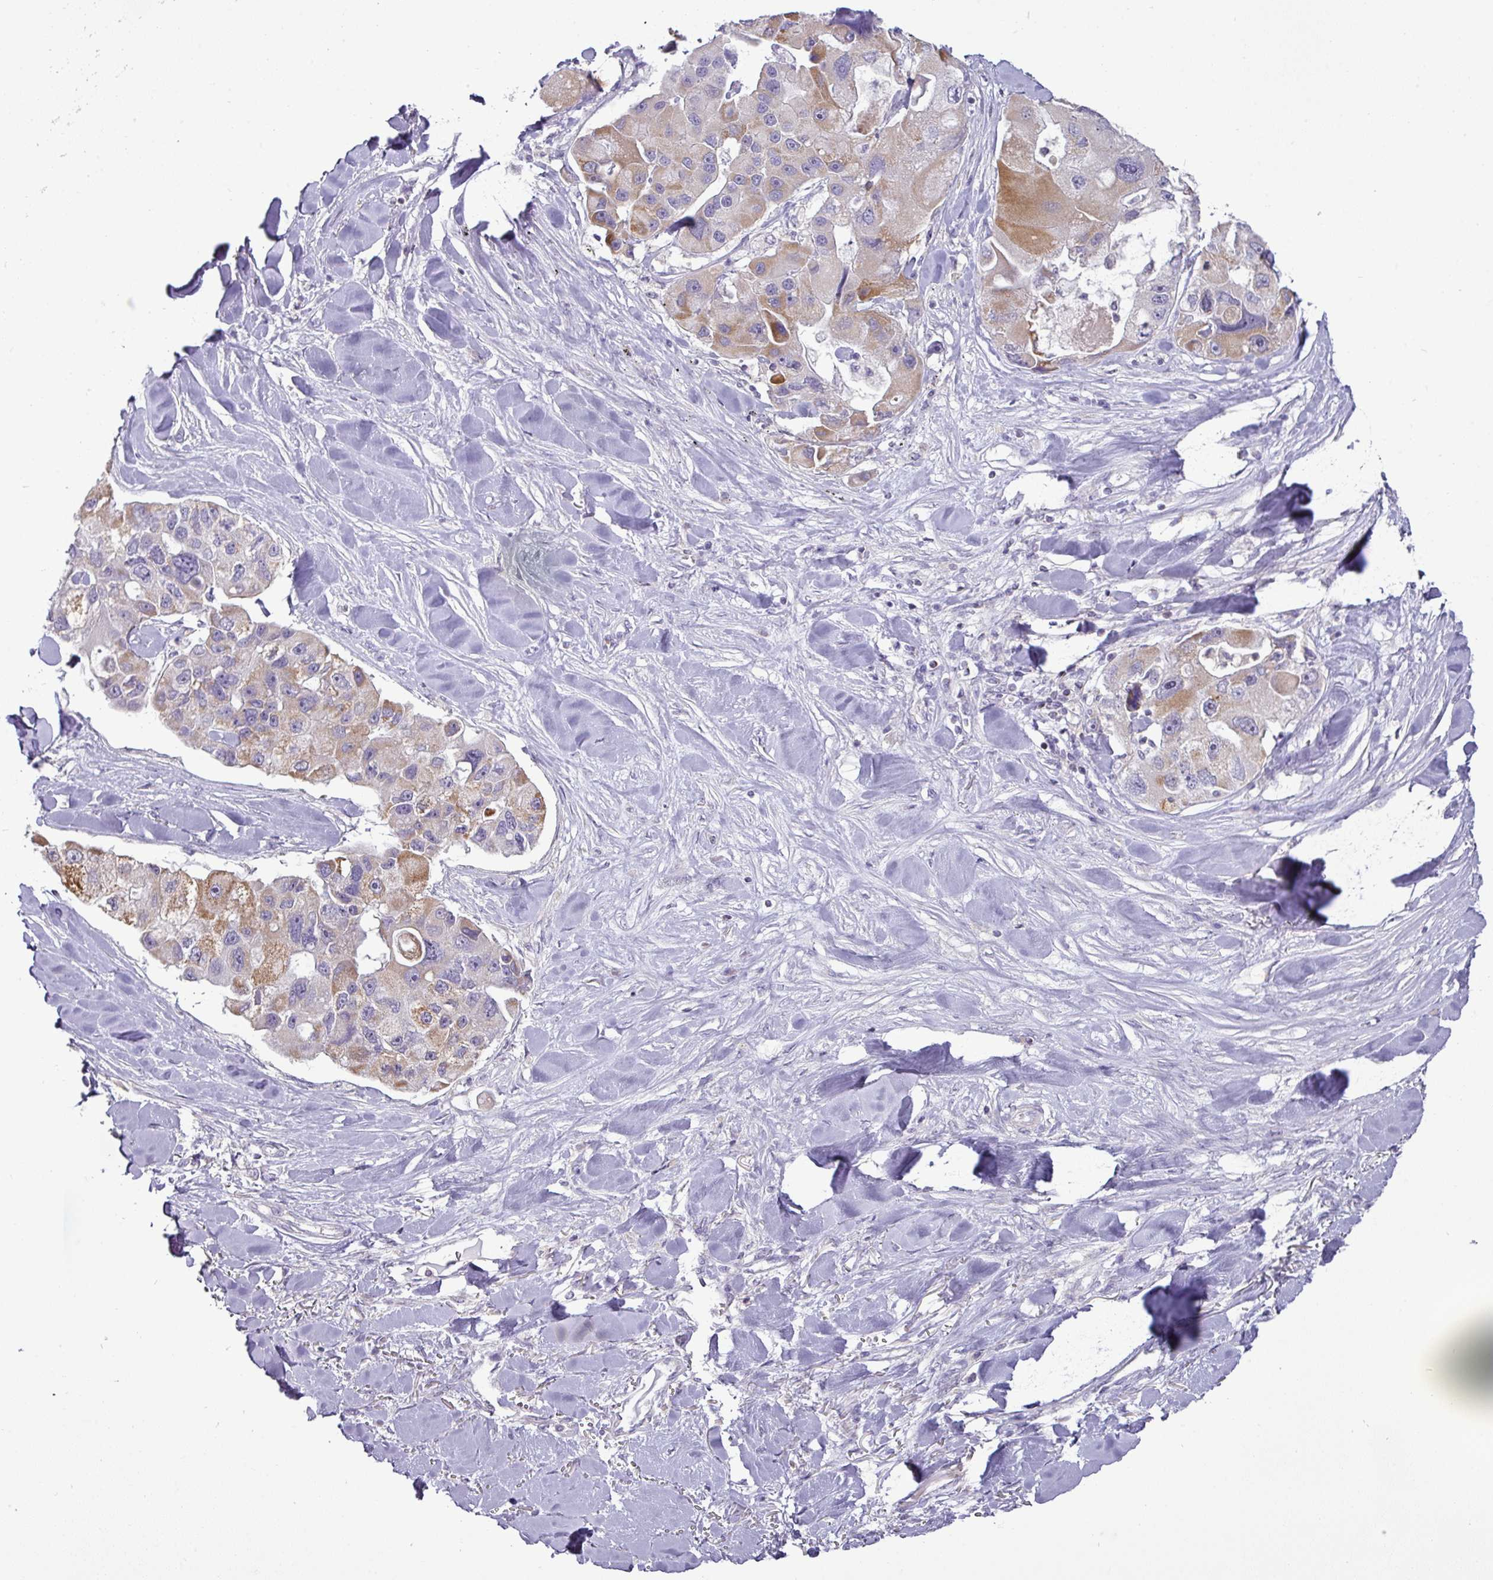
{"staining": {"intensity": "moderate", "quantity": "25%-75%", "location": "cytoplasmic/membranous"}, "tissue": "lung cancer", "cell_type": "Tumor cells", "image_type": "cancer", "snomed": [{"axis": "morphology", "description": "Adenocarcinoma, NOS"}, {"axis": "topography", "description": "Lung"}], "caption": "Lung cancer tissue demonstrates moderate cytoplasmic/membranous staining in approximately 25%-75% of tumor cells", "gene": "TRAPPC1", "patient": {"sex": "female", "age": 54}}